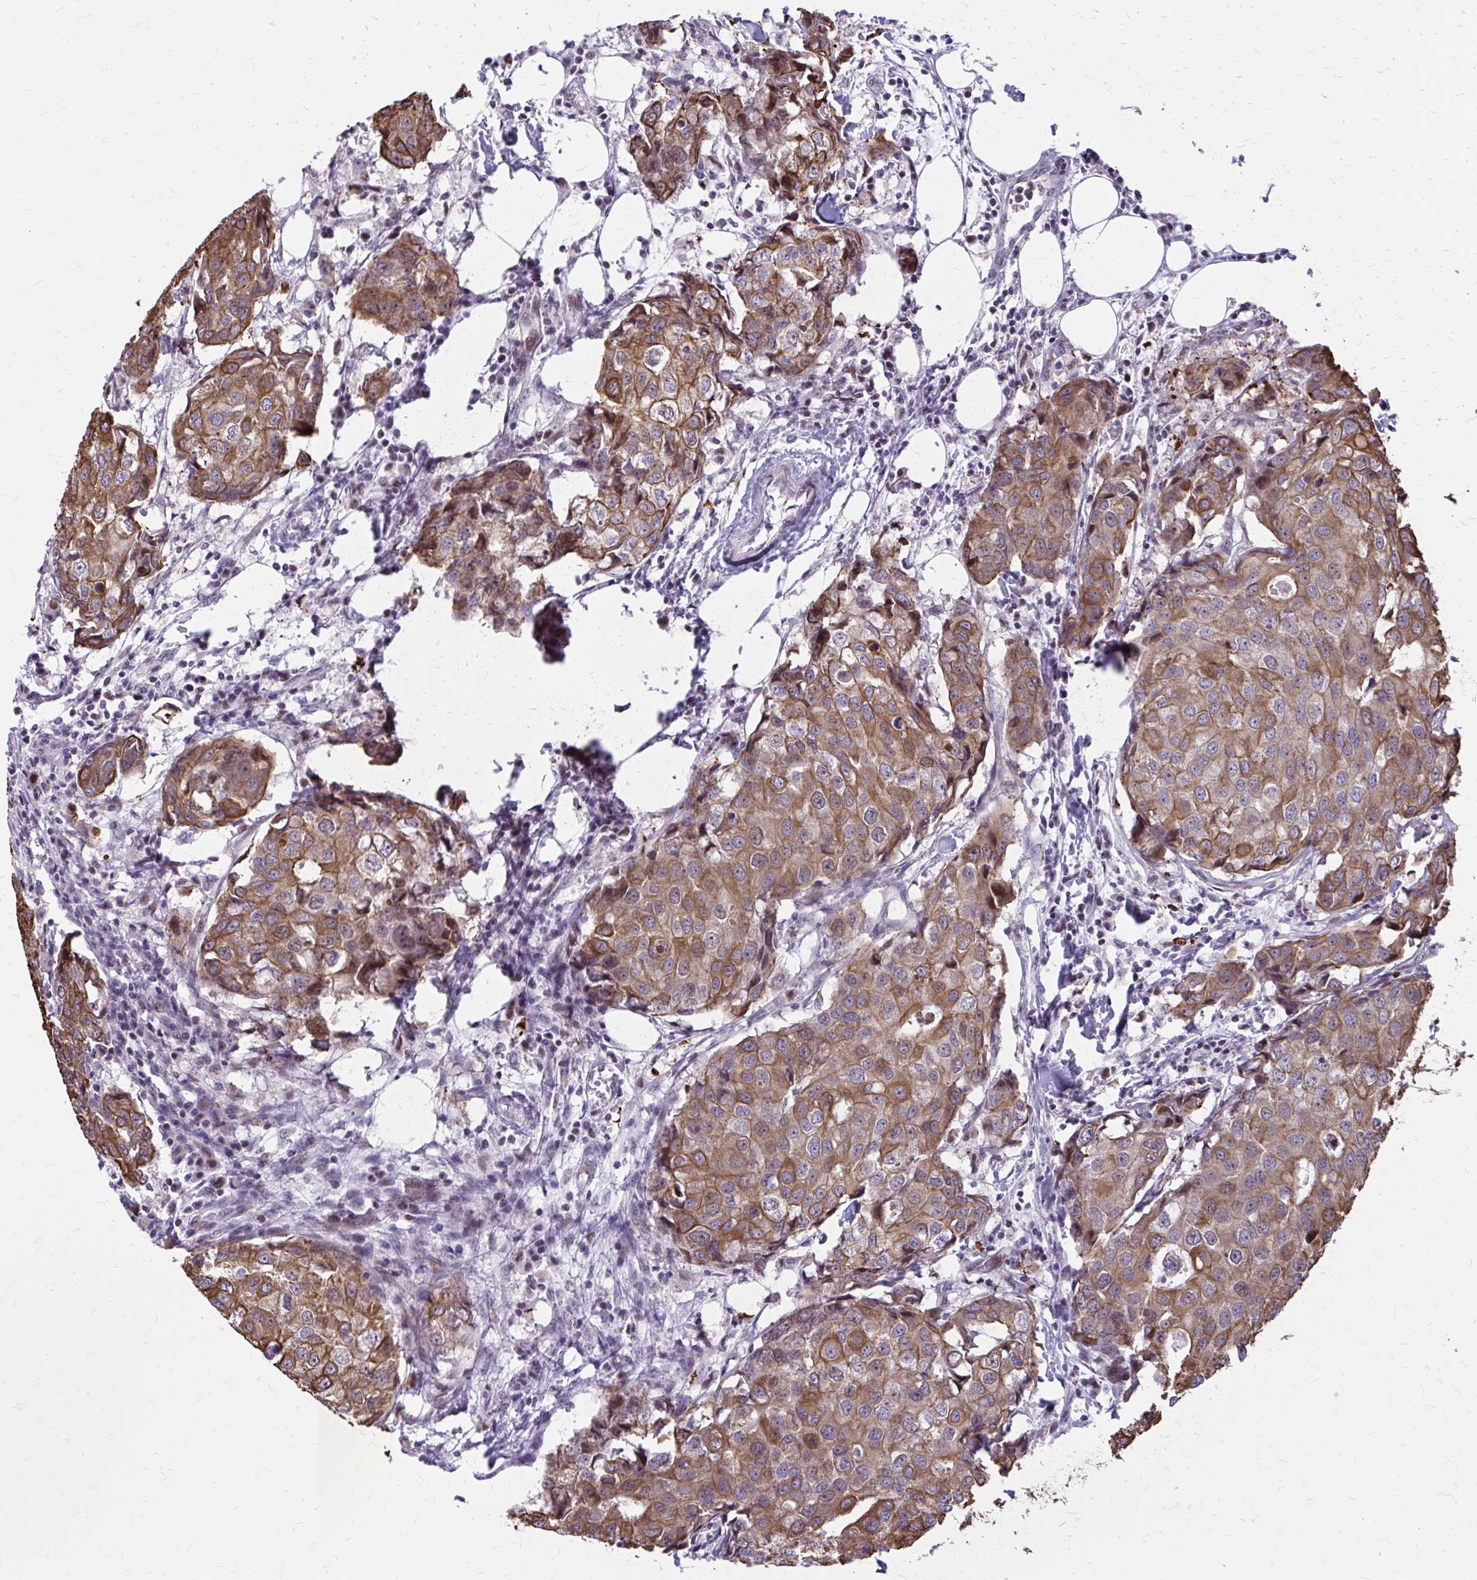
{"staining": {"intensity": "moderate", "quantity": ">75%", "location": "cytoplasmic/membranous"}, "tissue": "breast cancer", "cell_type": "Tumor cells", "image_type": "cancer", "snomed": [{"axis": "morphology", "description": "Duct carcinoma"}, {"axis": "topography", "description": "Breast"}], "caption": "Protein expression analysis of breast infiltrating ductal carcinoma reveals moderate cytoplasmic/membranous staining in about >75% of tumor cells.", "gene": "ANKRD30B", "patient": {"sex": "female", "age": 27}}